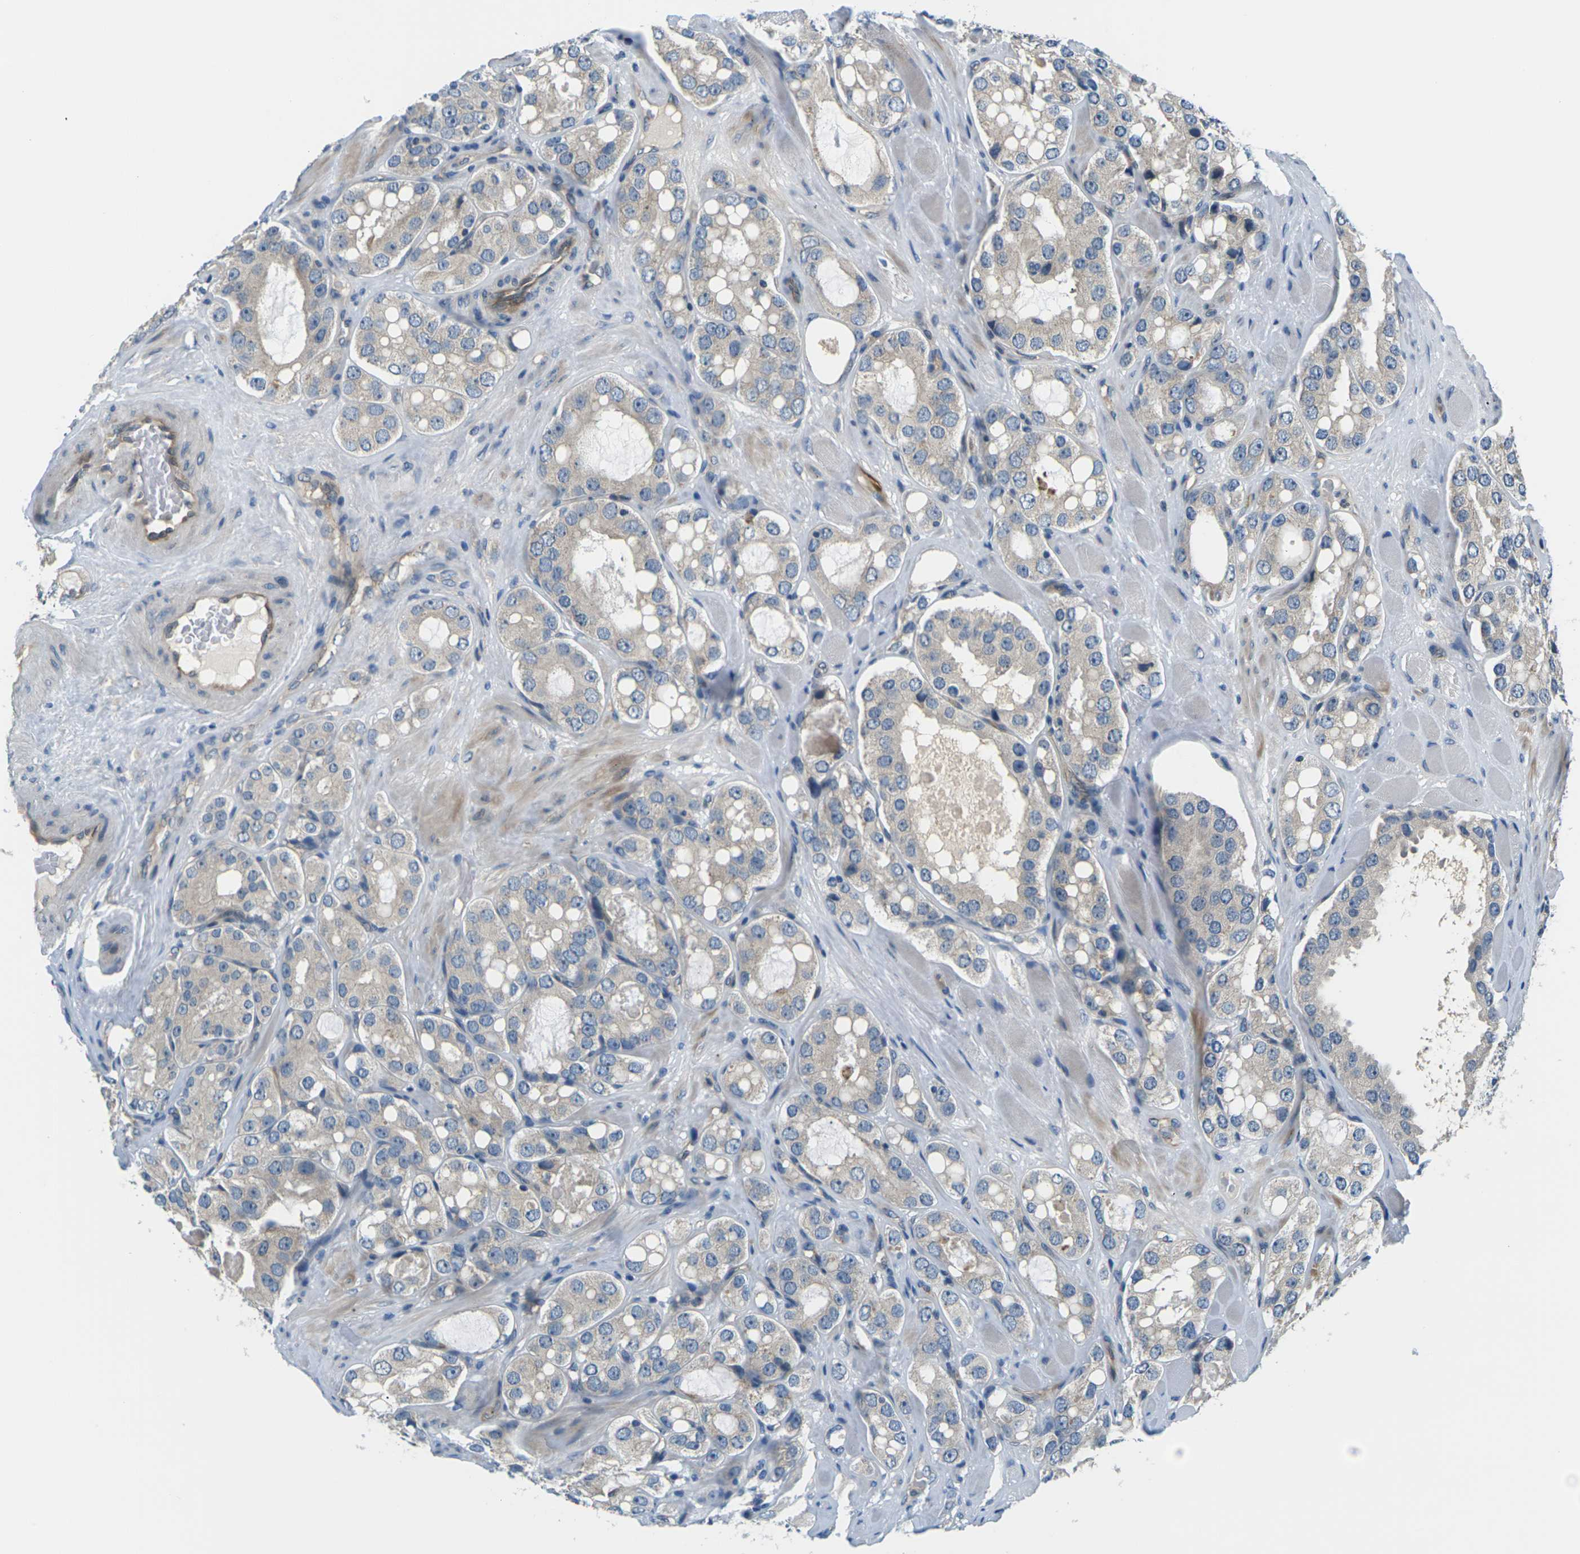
{"staining": {"intensity": "weak", "quantity": "25%-75%", "location": "cytoplasmic/membranous"}, "tissue": "prostate cancer", "cell_type": "Tumor cells", "image_type": "cancer", "snomed": [{"axis": "morphology", "description": "Adenocarcinoma, High grade"}, {"axis": "topography", "description": "Prostate"}], "caption": "Prostate cancer tissue demonstrates weak cytoplasmic/membranous staining in approximately 25%-75% of tumor cells", "gene": "SLC13A3", "patient": {"sex": "male", "age": 65}}